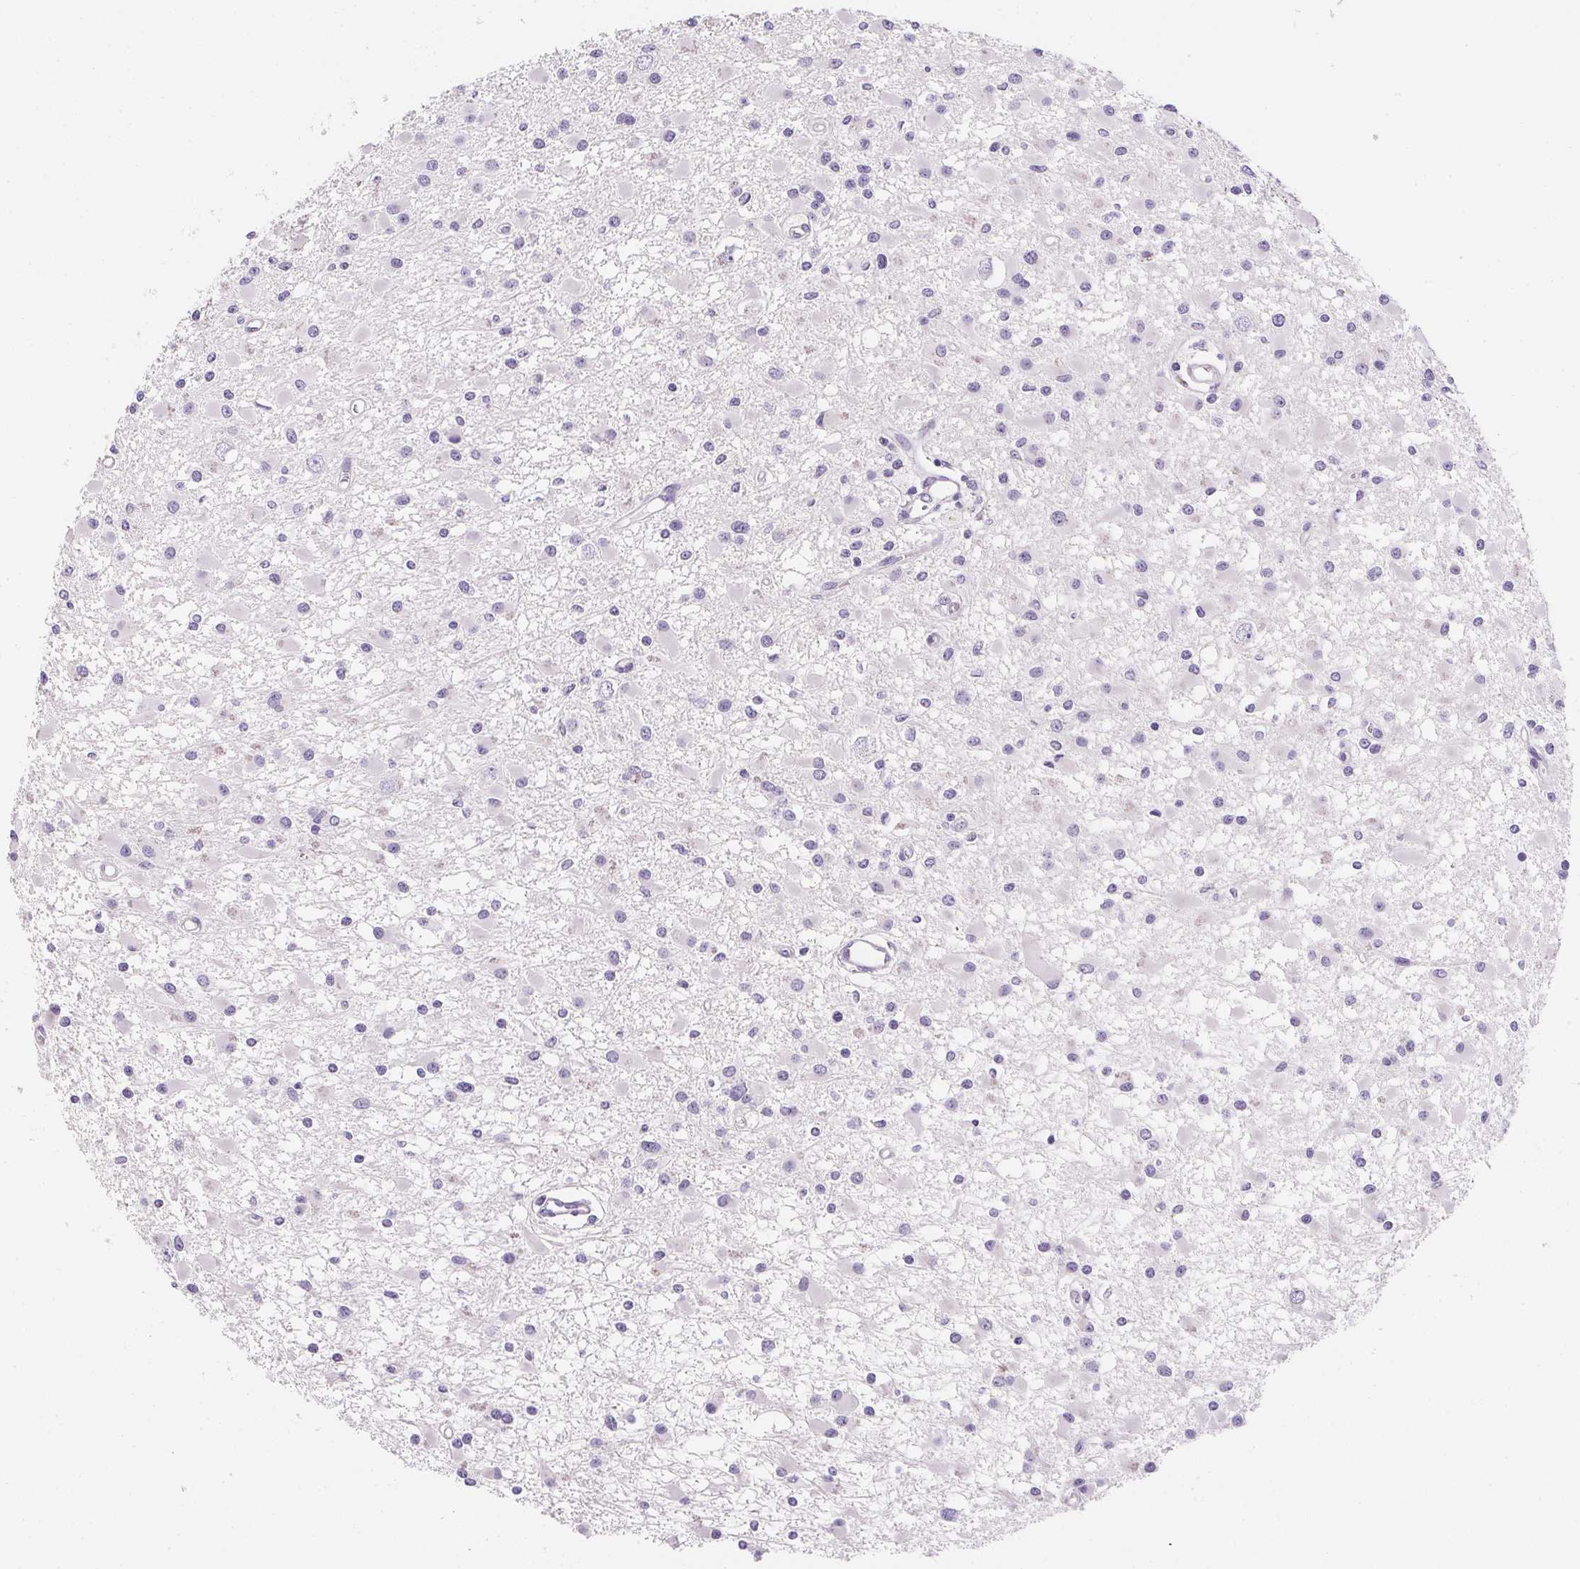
{"staining": {"intensity": "negative", "quantity": "none", "location": "none"}, "tissue": "glioma", "cell_type": "Tumor cells", "image_type": "cancer", "snomed": [{"axis": "morphology", "description": "Glioma, malignant, High grade"}, {"axis": "topography", "description": "Brain"}], "caption": "IHC histopathology image of neoplastic tissue: human high-grade glioma (malignant) stained with DAB (3,3'-diaminobenzidine) reveals no significant protein staining in tumor cells.", "gene": "AQP5", "patient": {"sex": "male", "age": 54}}